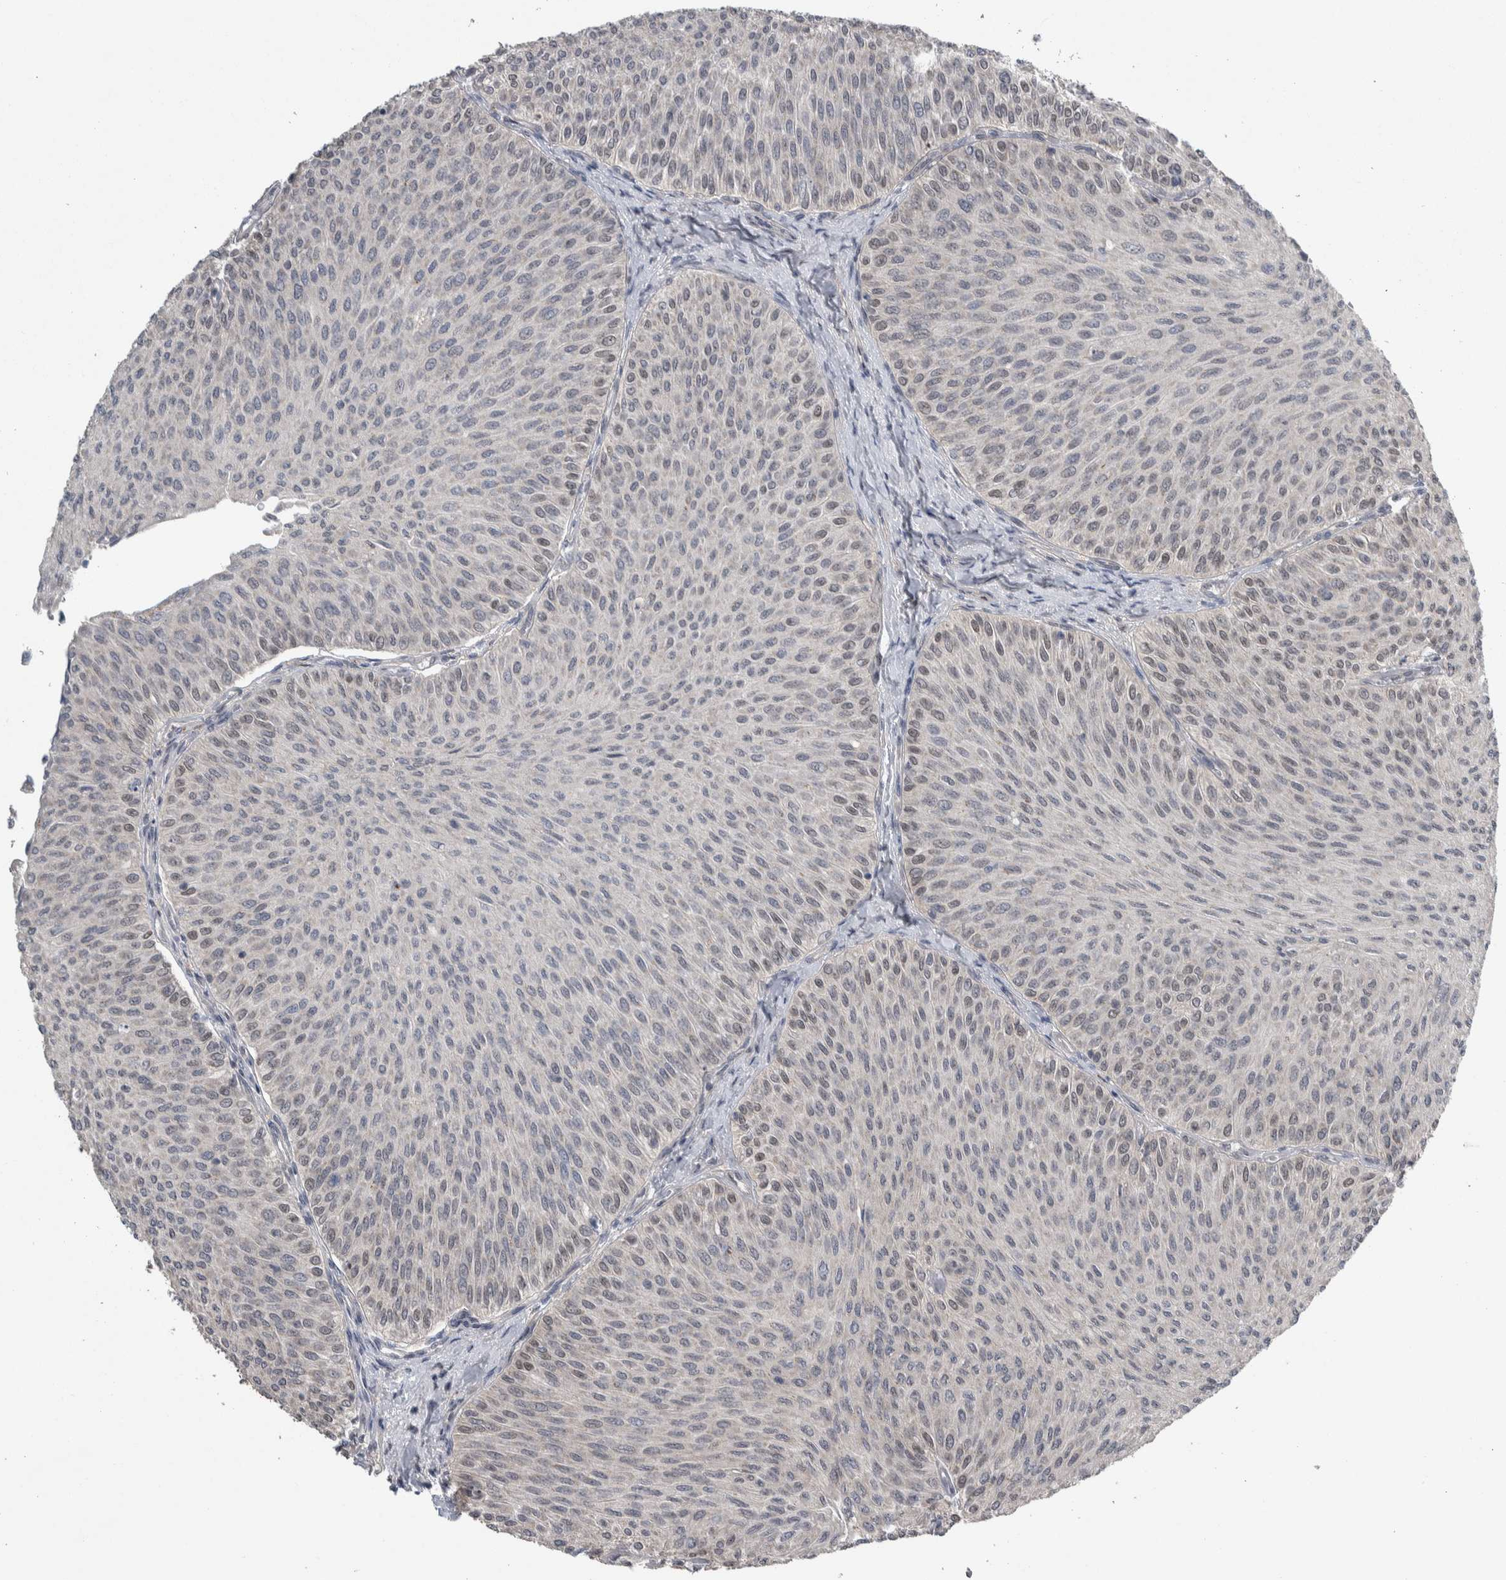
{"staining": {"intensity": "moderate", "quantity": "<25%", "location": "nuclear"}, "tissue": "urothelial cancer", "cell_type": "Tumor cells", "image_type": "cancer", "snomed": [{"axis": "morphology", "description": "Urothelial carcinoma, Low grade"}, {"axis": "topography", "description": "Urinary bladder"}], "caption": "Human urothelial cancer stained with a protein marker exhibits moderate staining in tumor cells.", "gene": "TAX1BP1", "patient": {"sex": "male", "age": 78}}